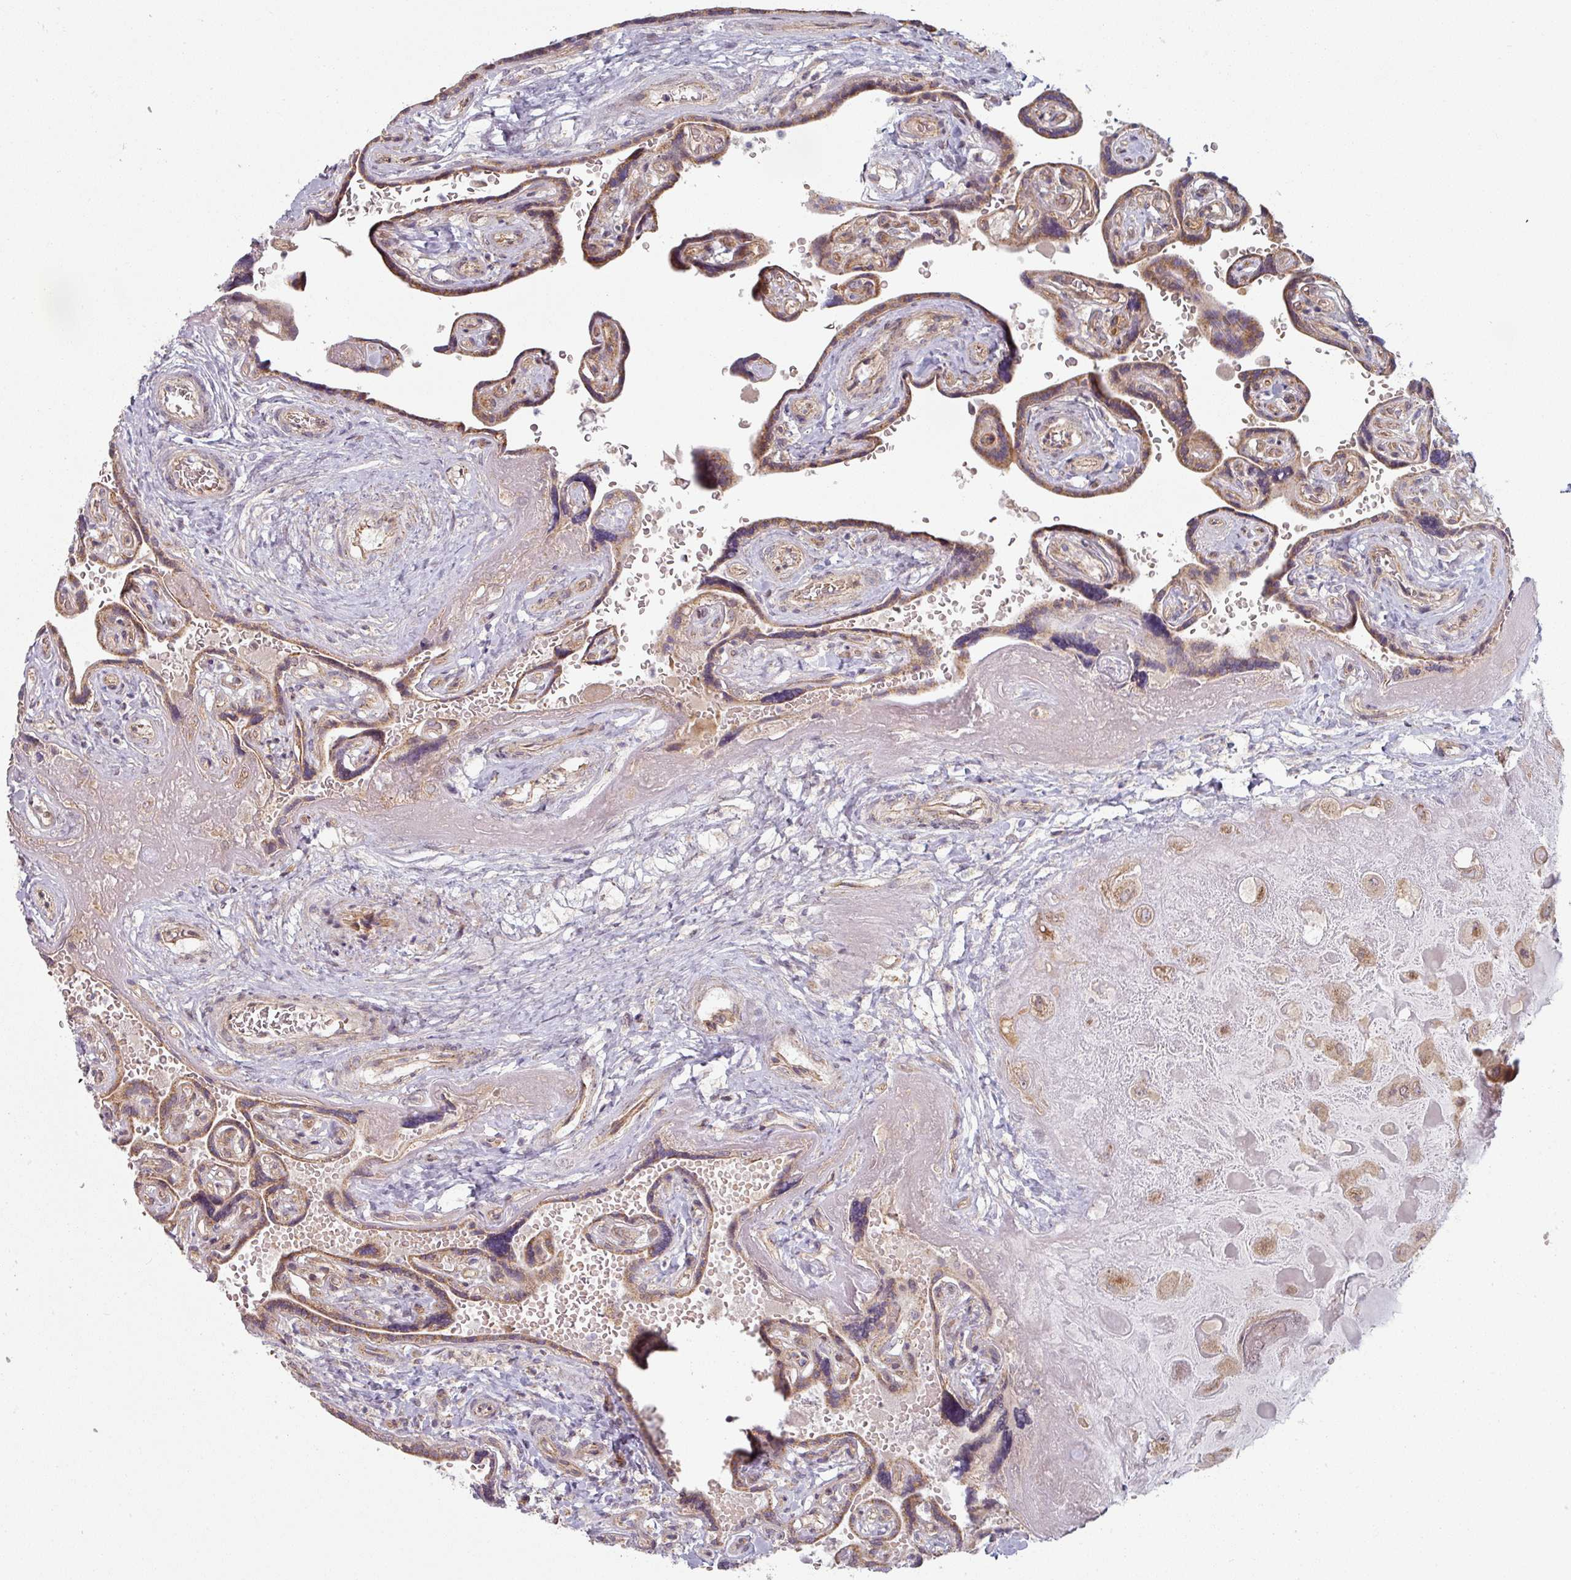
{"staining": {"intensity": "weak", "quantity": ">75%", "location": "cytoplasmic/membranous"}, "tissue": "placenta", "cell_type": "Decidual cells", "image_type": "normal", "snomed": [{"axis": "morphology", "description": "Normal tissue, NOS"}, {"axis": "topography", "description": "Placenta"}], "caption": "Placenta stained for a protein (brown) displays weak cytoplasmic/membranous positive staining in about >75% of decidual cells.", "gene": "PLEKHJ1", "patient": {"sex": "female", "age": 32}}